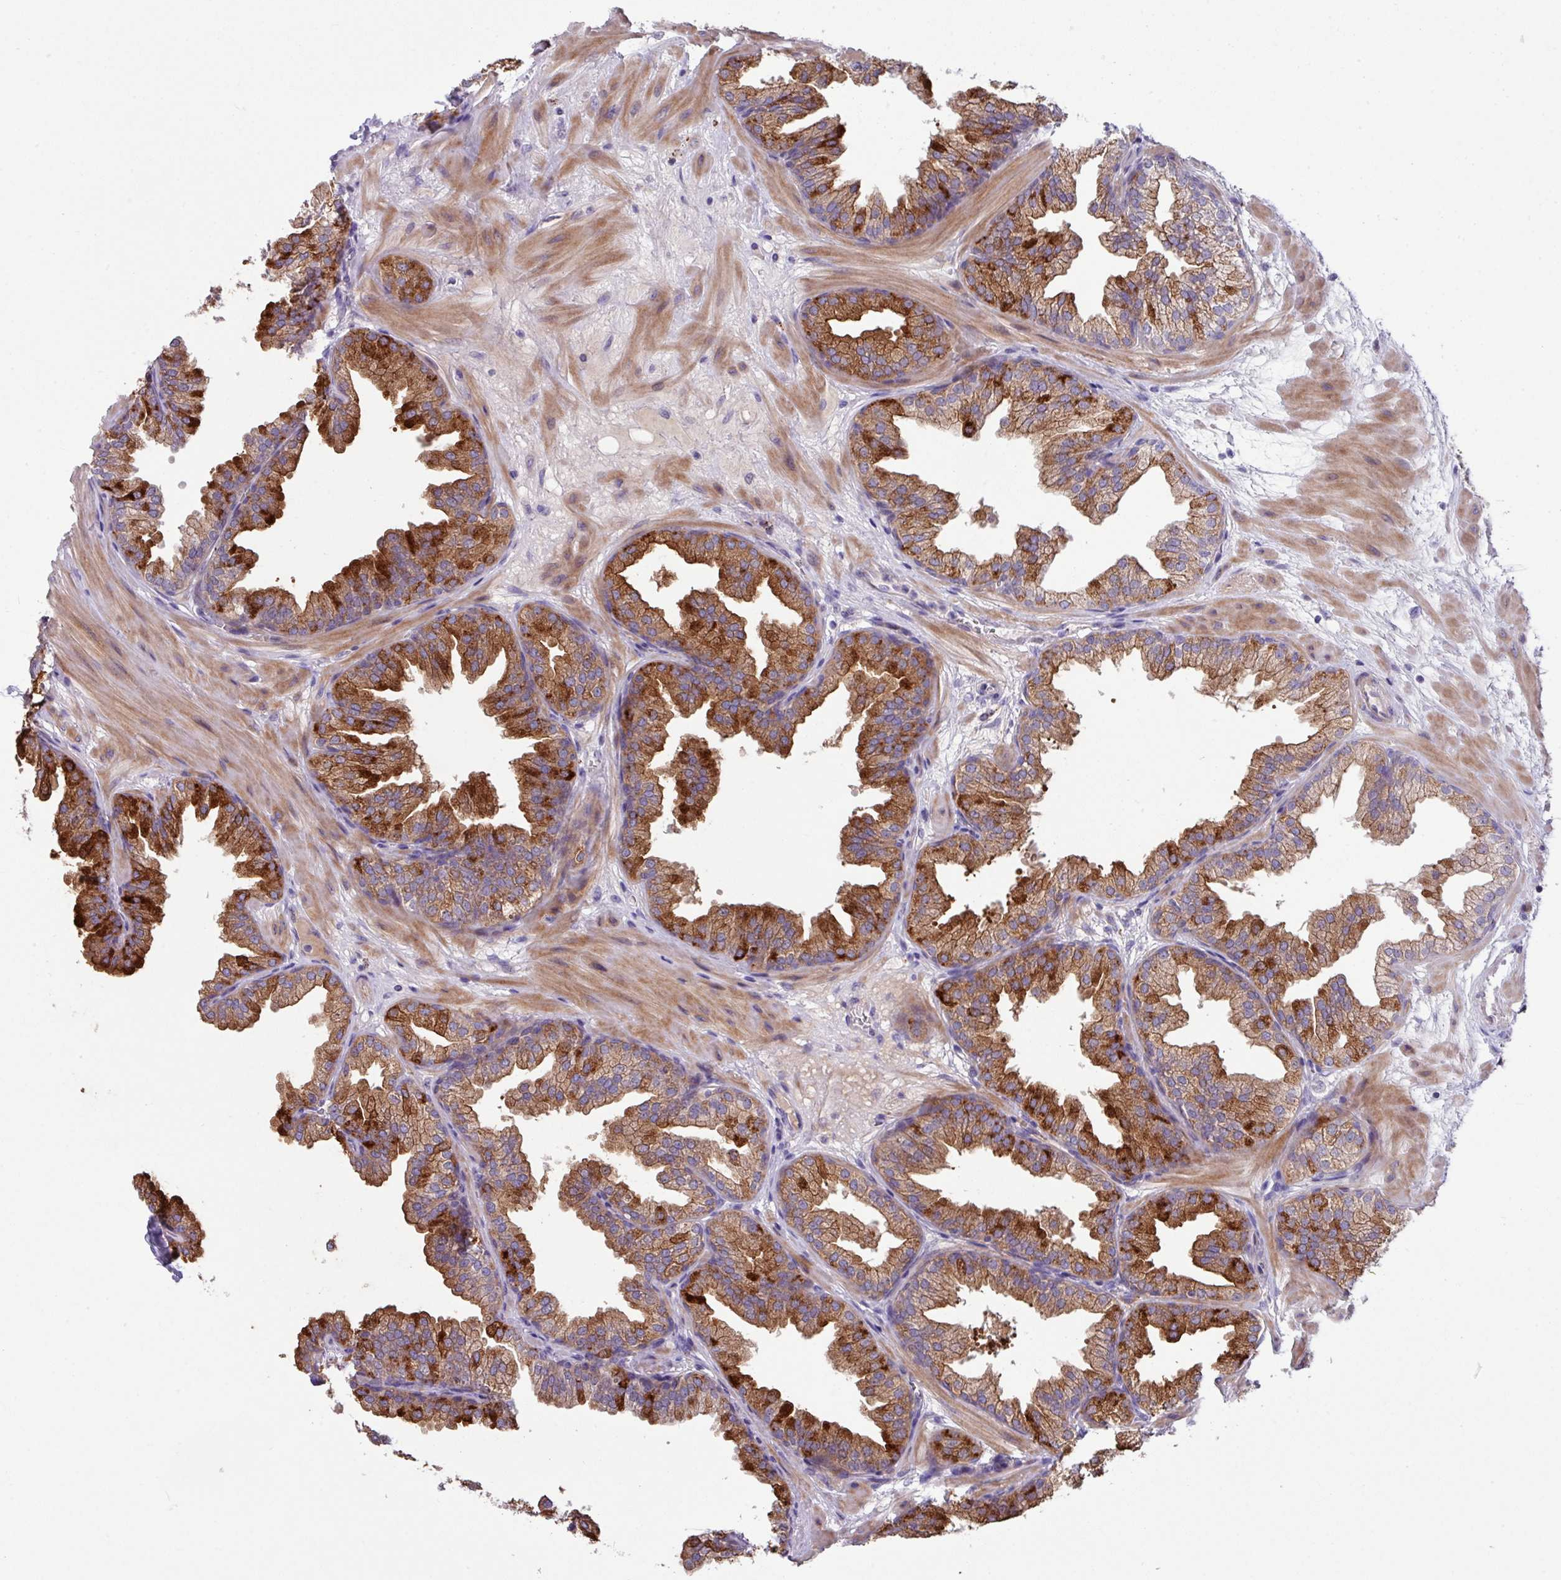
{"staining": {"intensity": "strong", "quantity": "25%-75%", "location": "cytoplasmic/membranous"}, "tissue": "prostate", "cell_type": "Glandular cells", "image_type": "normal", "snomed": [{"axis": "morphology", "description": "Normal tissue, NOS"}, {"axis": "topography", "description": "Prostate"}], "caption": "Strong cytoplasmic/membranous protein positivity is identified in approximately 25%-75% of glandular cells in prostate. (brown staining indicates protein expression, while blue staining denotes nuclei).", "gene": "IQCJ", "patient": {"sex": "male", "age": 37}}